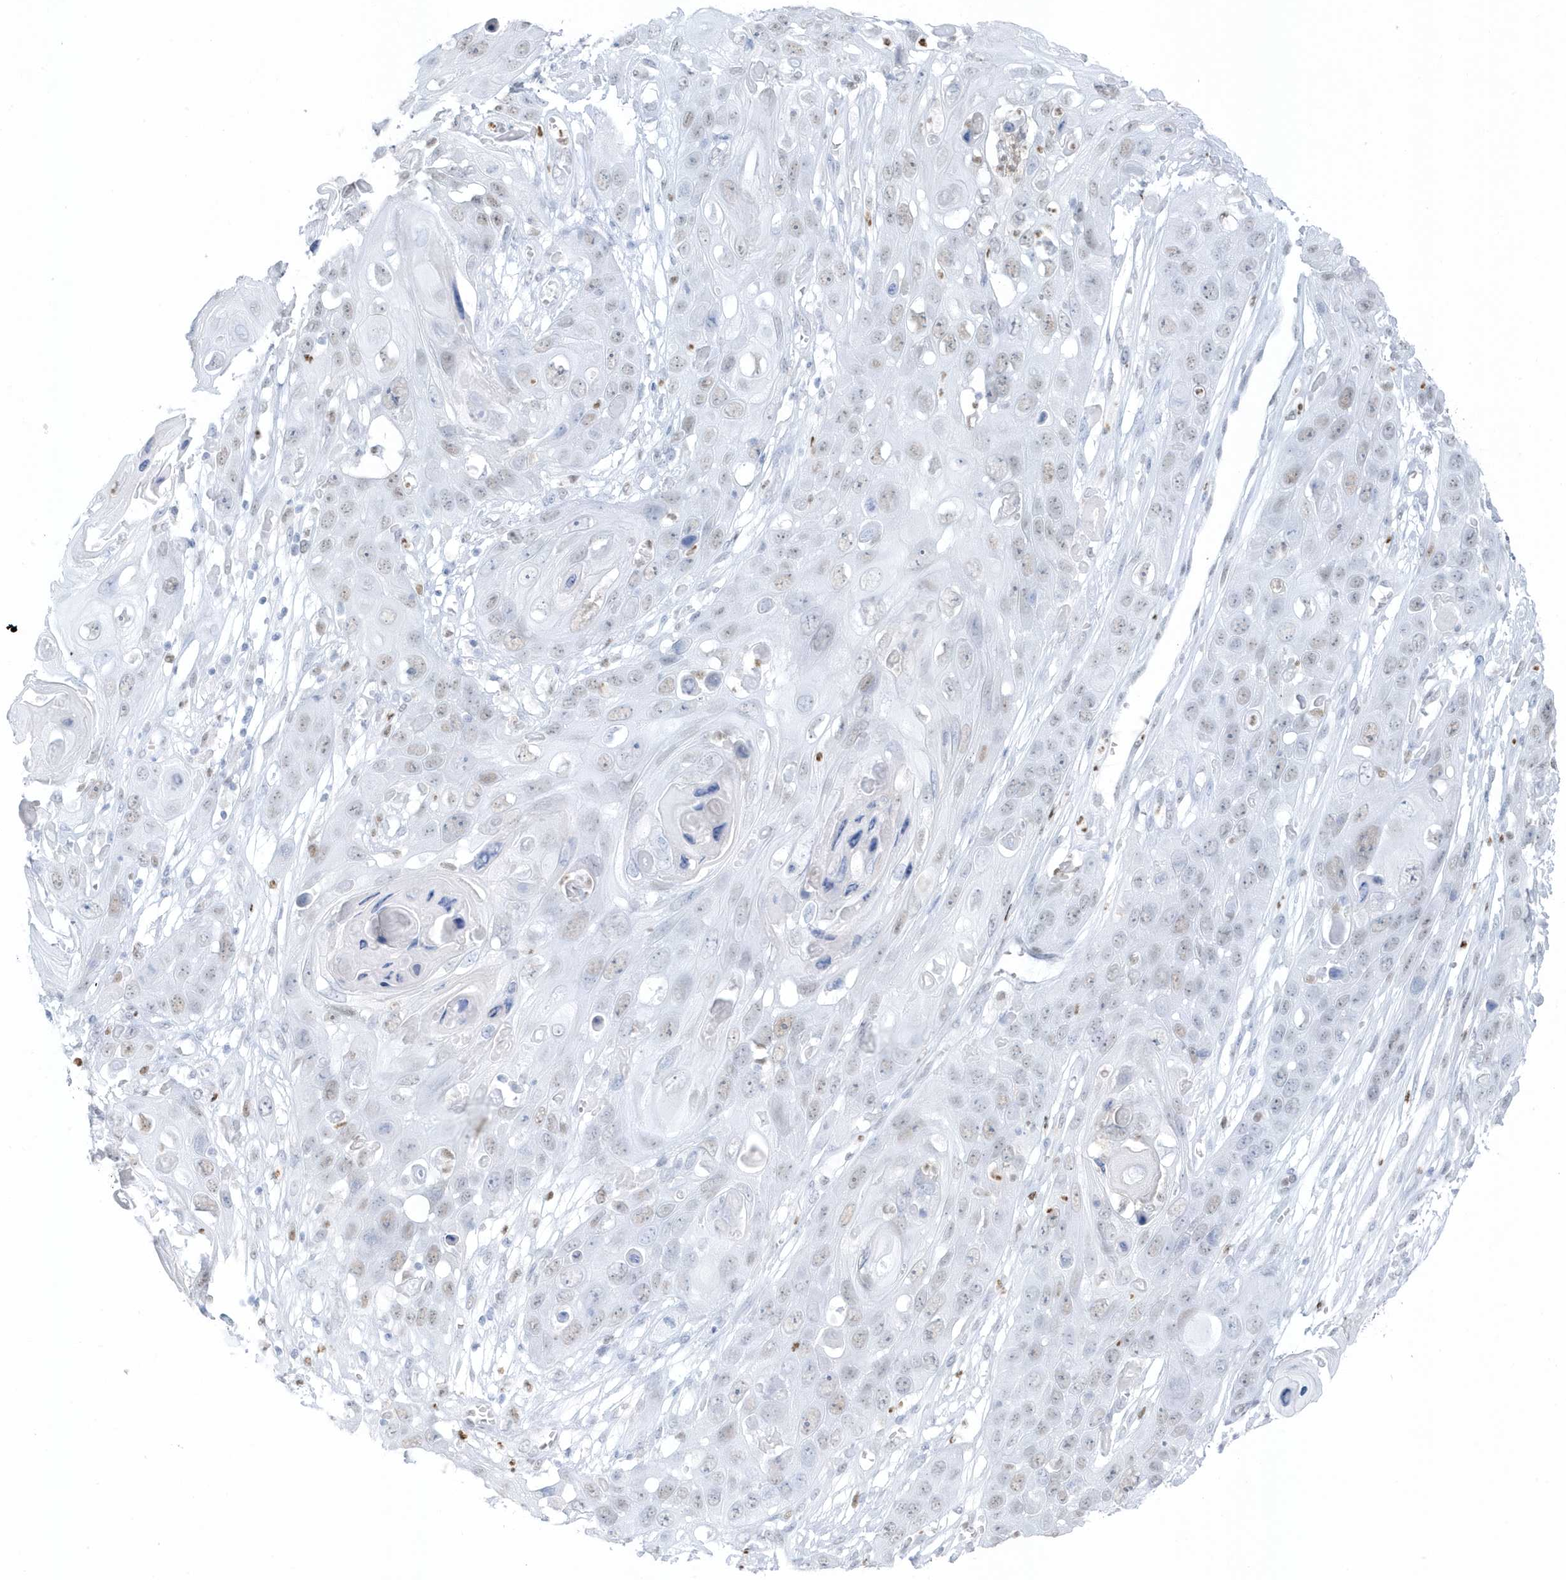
{"staining": {"intensity": "negative", "quantity": "none", "location": "none"}, "tissue": "skin cancer", "cell_type": "Tumor cells", "image_type": "cancer", "snomed": [{"axis": "morphology", "description": "Squamous cell carcinoma, NOS"}, {"axis": "topography", "description": "Skin"}], "caption": "Tumor cells are negative for brown protein staining in skin squamous cell carcinoma. (DAB immunohistochemistry (IHC), high magnification).", "gene": "SMIM34", "patient": {"sex": "male", "age": 55}}